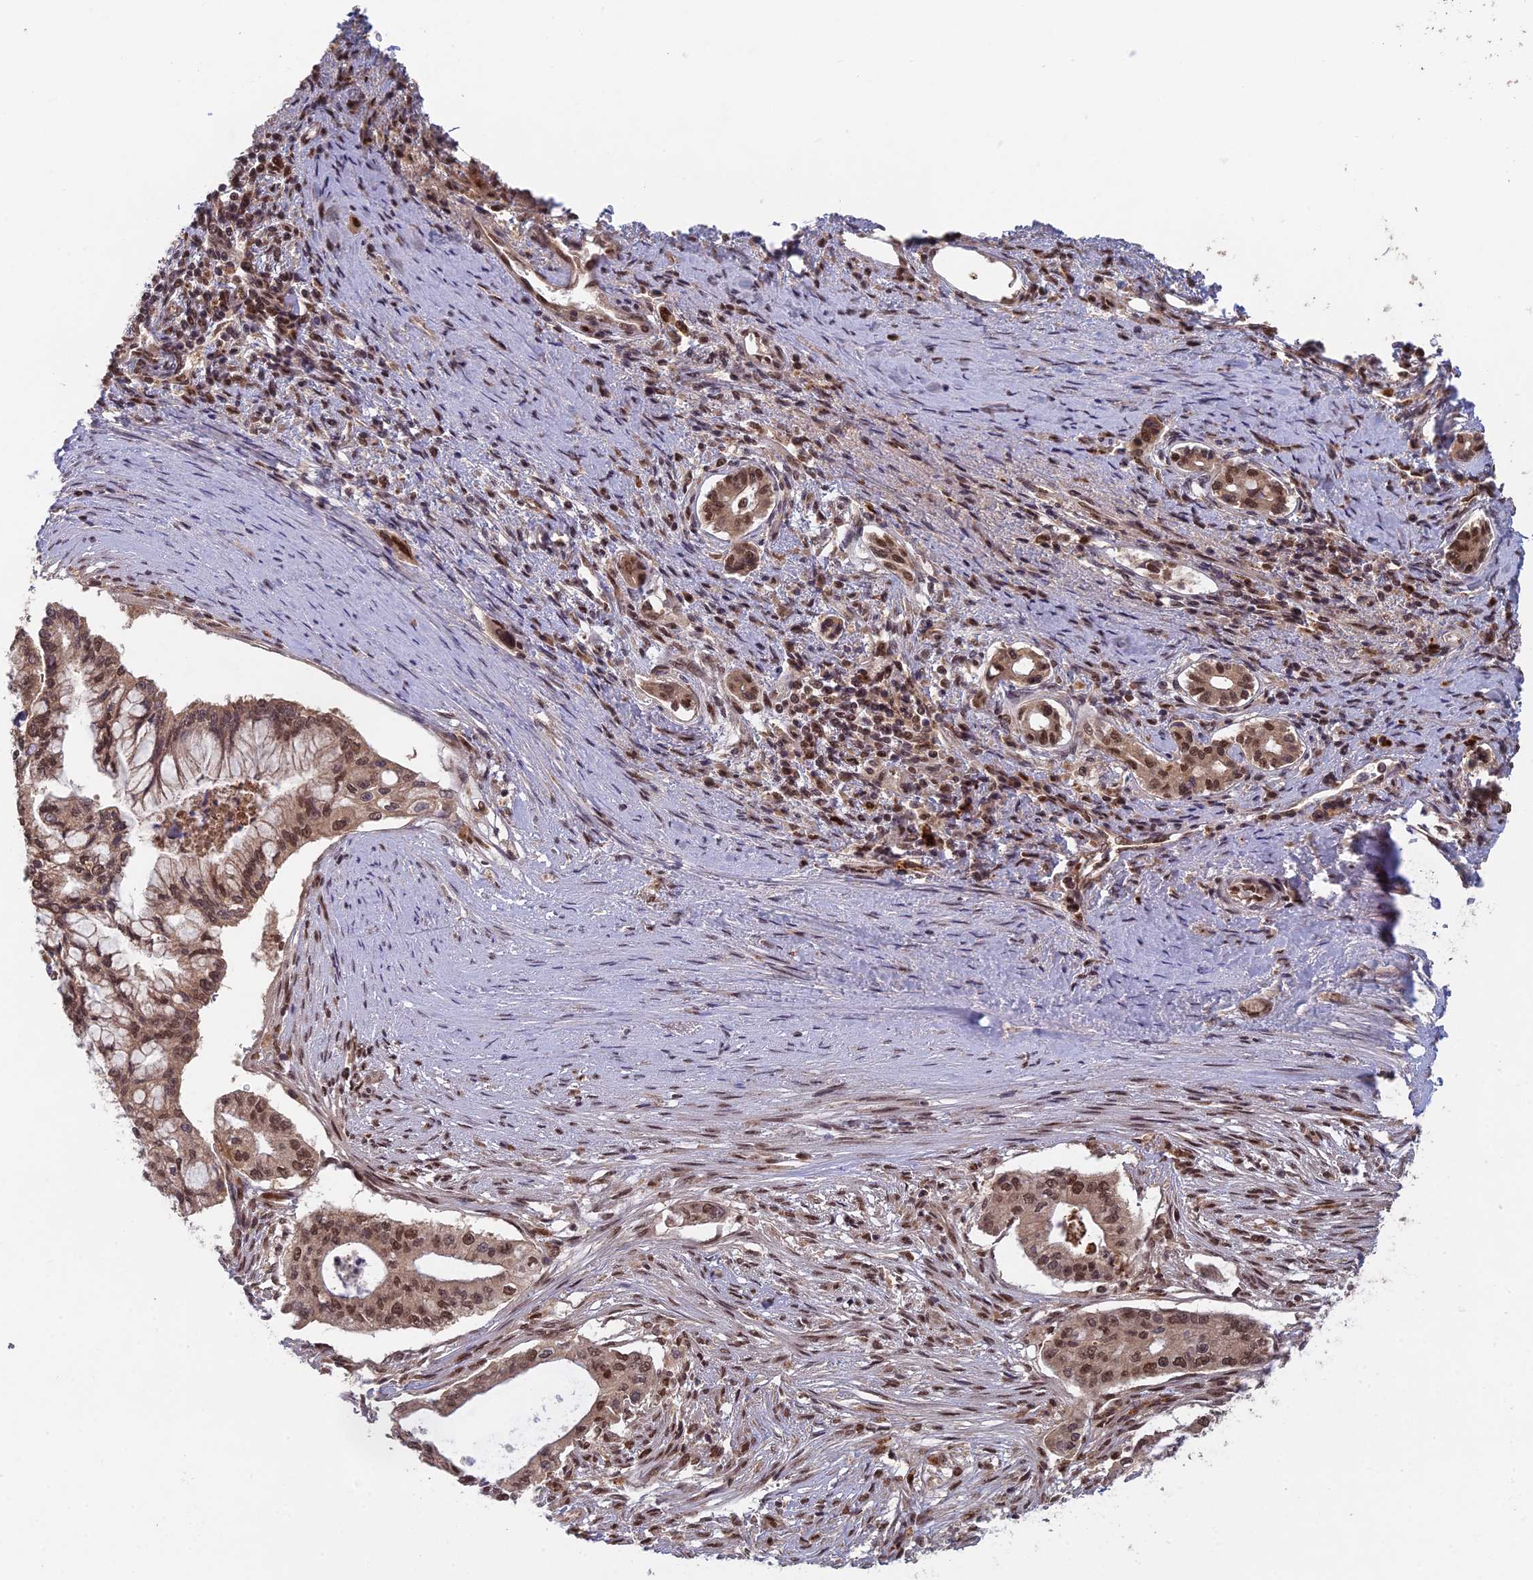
{"staining": {"intensity": "moderate", "quantity": ">75%", "location": "nuclear"}, "tissue": "pancreatic cancer", "cell_type": "Tumor cells", "image_type": "cancer", "snomed": [{"axis": "morphology", "description": "Adenocarcinoma, NOS"}, {"axis": "topography", "description": "Pancreas"}], "caption": "Pancreatic cancer (adenocarcinoma) was stained to show a protein in brown. There is medium levels of moderate nuclear expression in approximately >75% of tumor cells. The protein is stained brown, and the nuclei are stained in blue (DAB (3,3'-diaminobenzidine) IHC with brightfield microscopy, high magnification).", "gene": "RANBP3", "patient": {"sex": "male", "age": 46}}